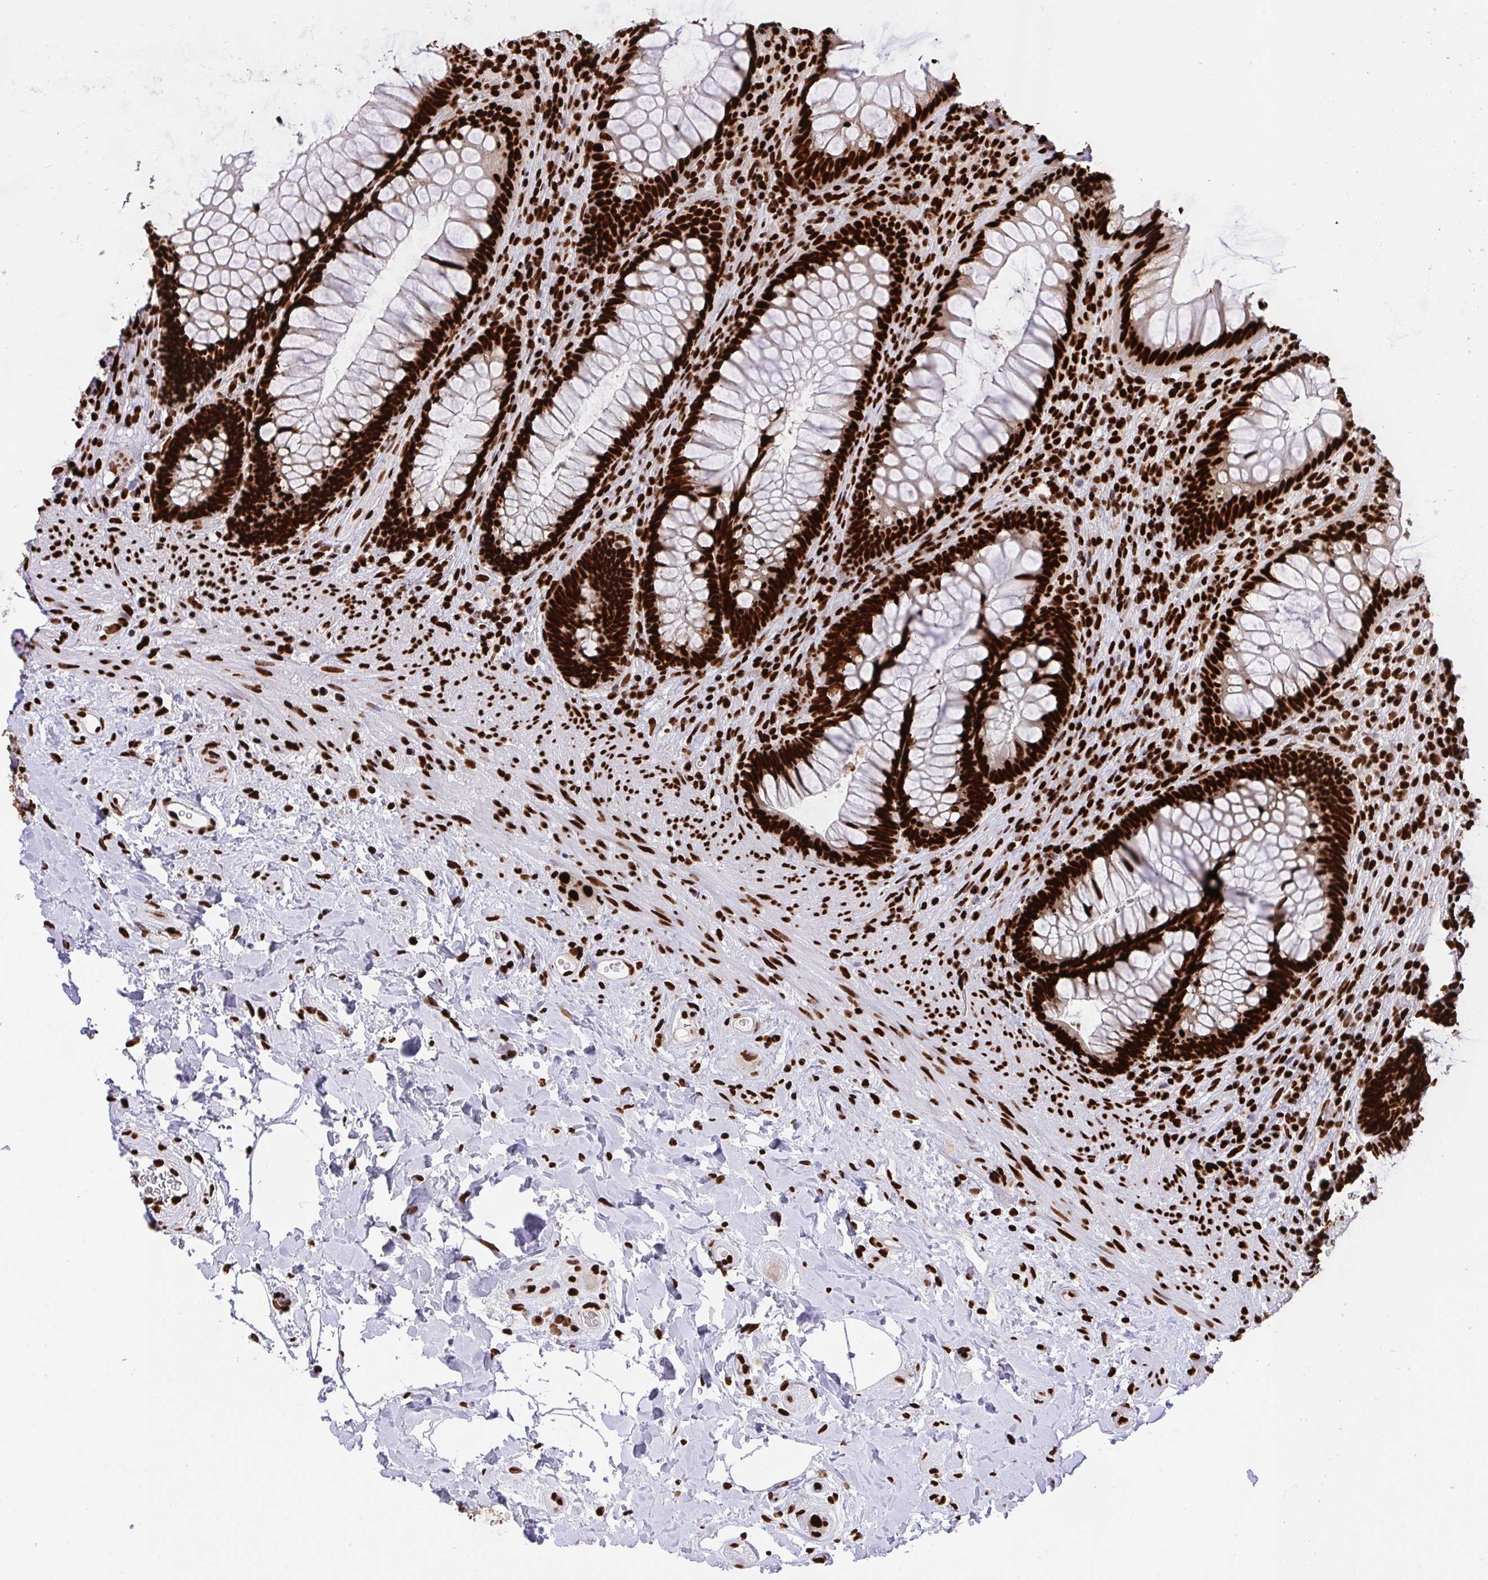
{"staining": {"intensity": "strong", "quantity": ">75%", "location": "nuclear"}, "tissue": "rectum", "cell_type": "Glandular cells", "image_type": "normal", "snomed": [{"axis": "morphology", "description": "Normal tissue, NOS"}, {"axis": "topography", "description": "Rectum"}], "caption": "A high amount of strong nuclear positivity is seen in about >75% of glandular cells in benign rectum.", "gene": "HNRNPL", "patient": {"sex": "male", "age": 53}}